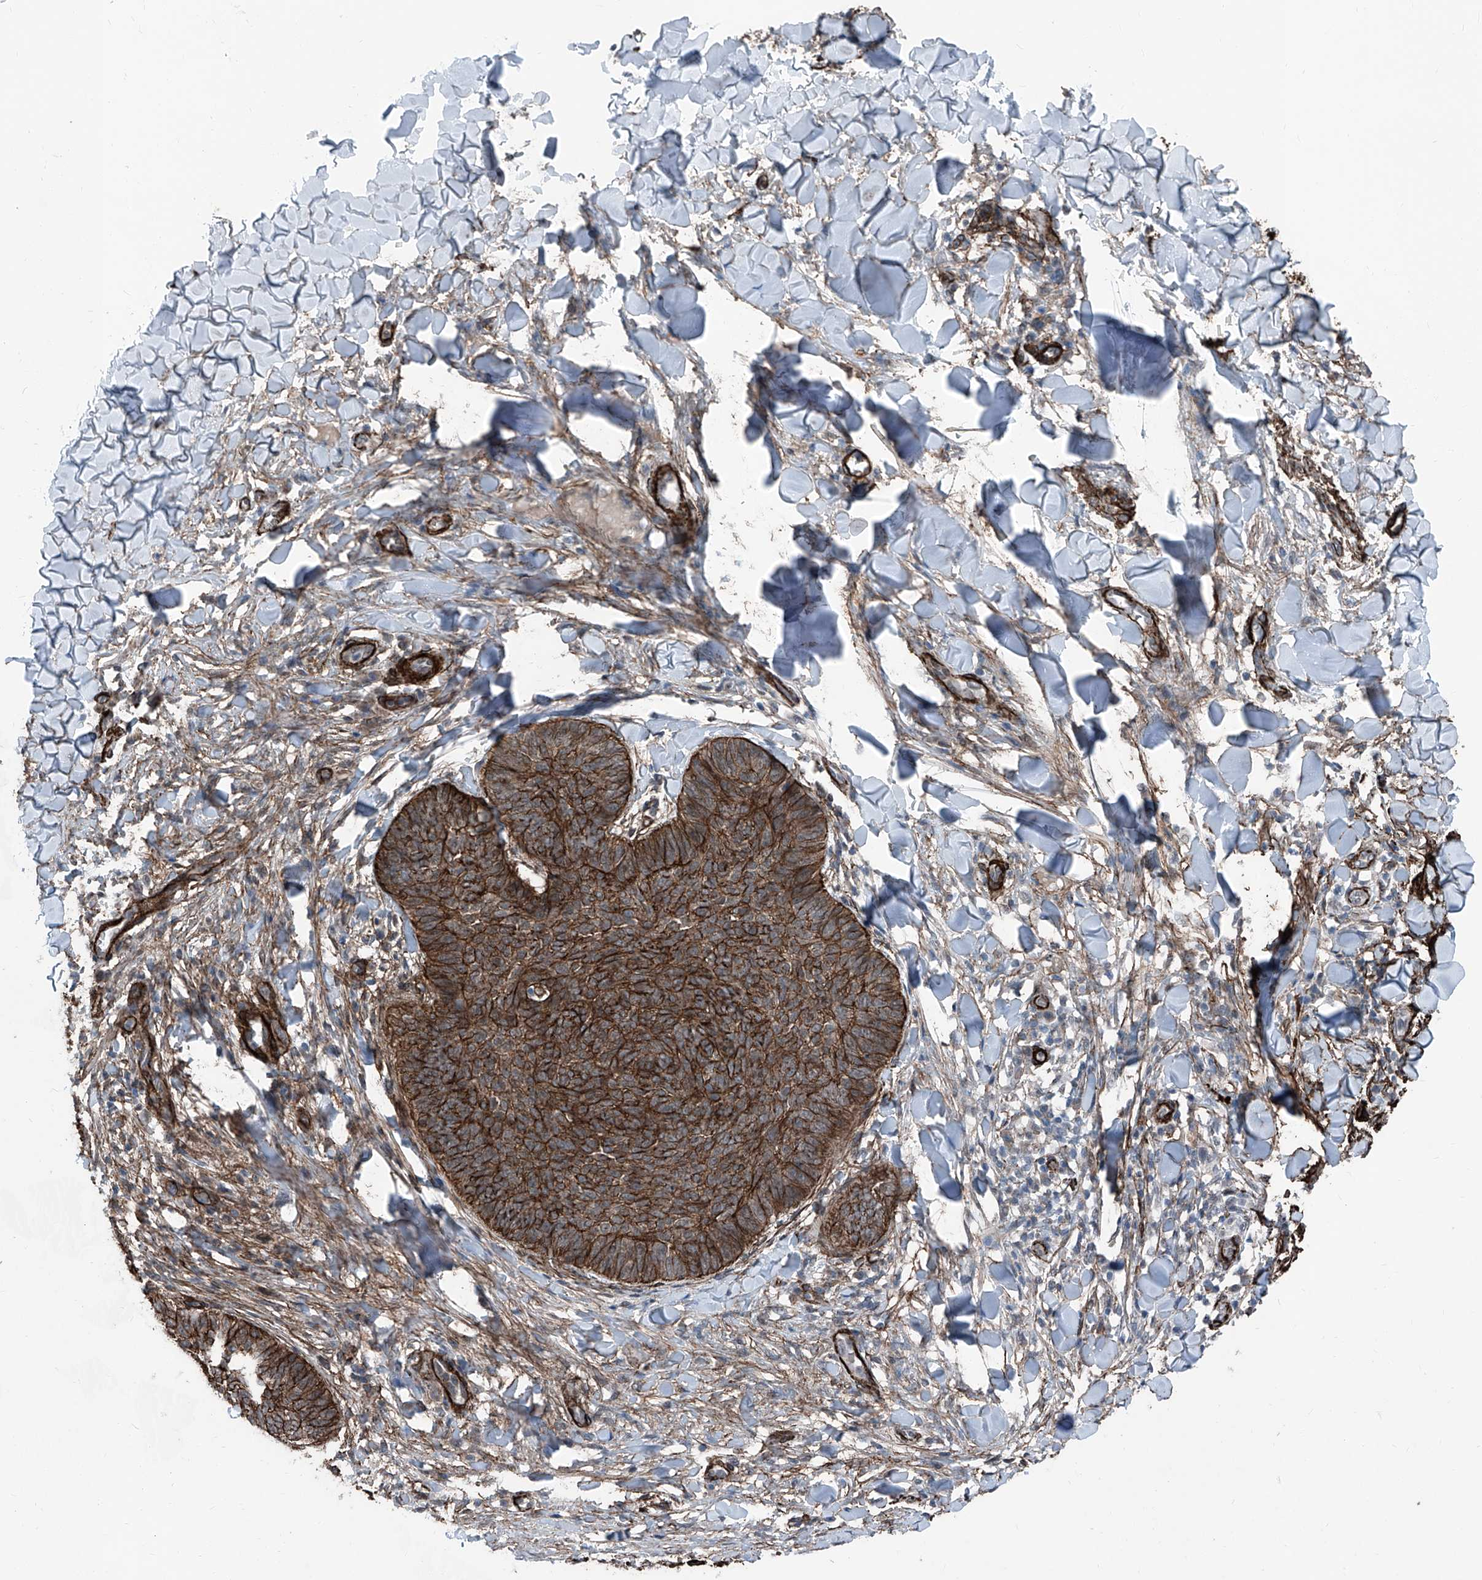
{"staining": {"intensity": "moderate", "quantity": ">75%", "location": "cytoplasmic/membranous"}, "tissue": "skin cancer", "cell_type": "Tumor cells", "image_type": "cancer", "snomed": [{"axis": "morphology", "description": "Normal tissue, NOS"}, {"axis": "morphology", "description": "Basal cell carcinoma"}, {"axis": "topography", "description": "Skin"}], "caption": "Immunohistochemistry (DAB (3,3'-diaminobenzidine)) staining of skin basal cell carcinoma exhibits moderate cytoplasmic/membranous protein positivity in approximately >75% of tumor cells.", "gene": "COA7", "patient": {"sex": "male", "age": 50}}